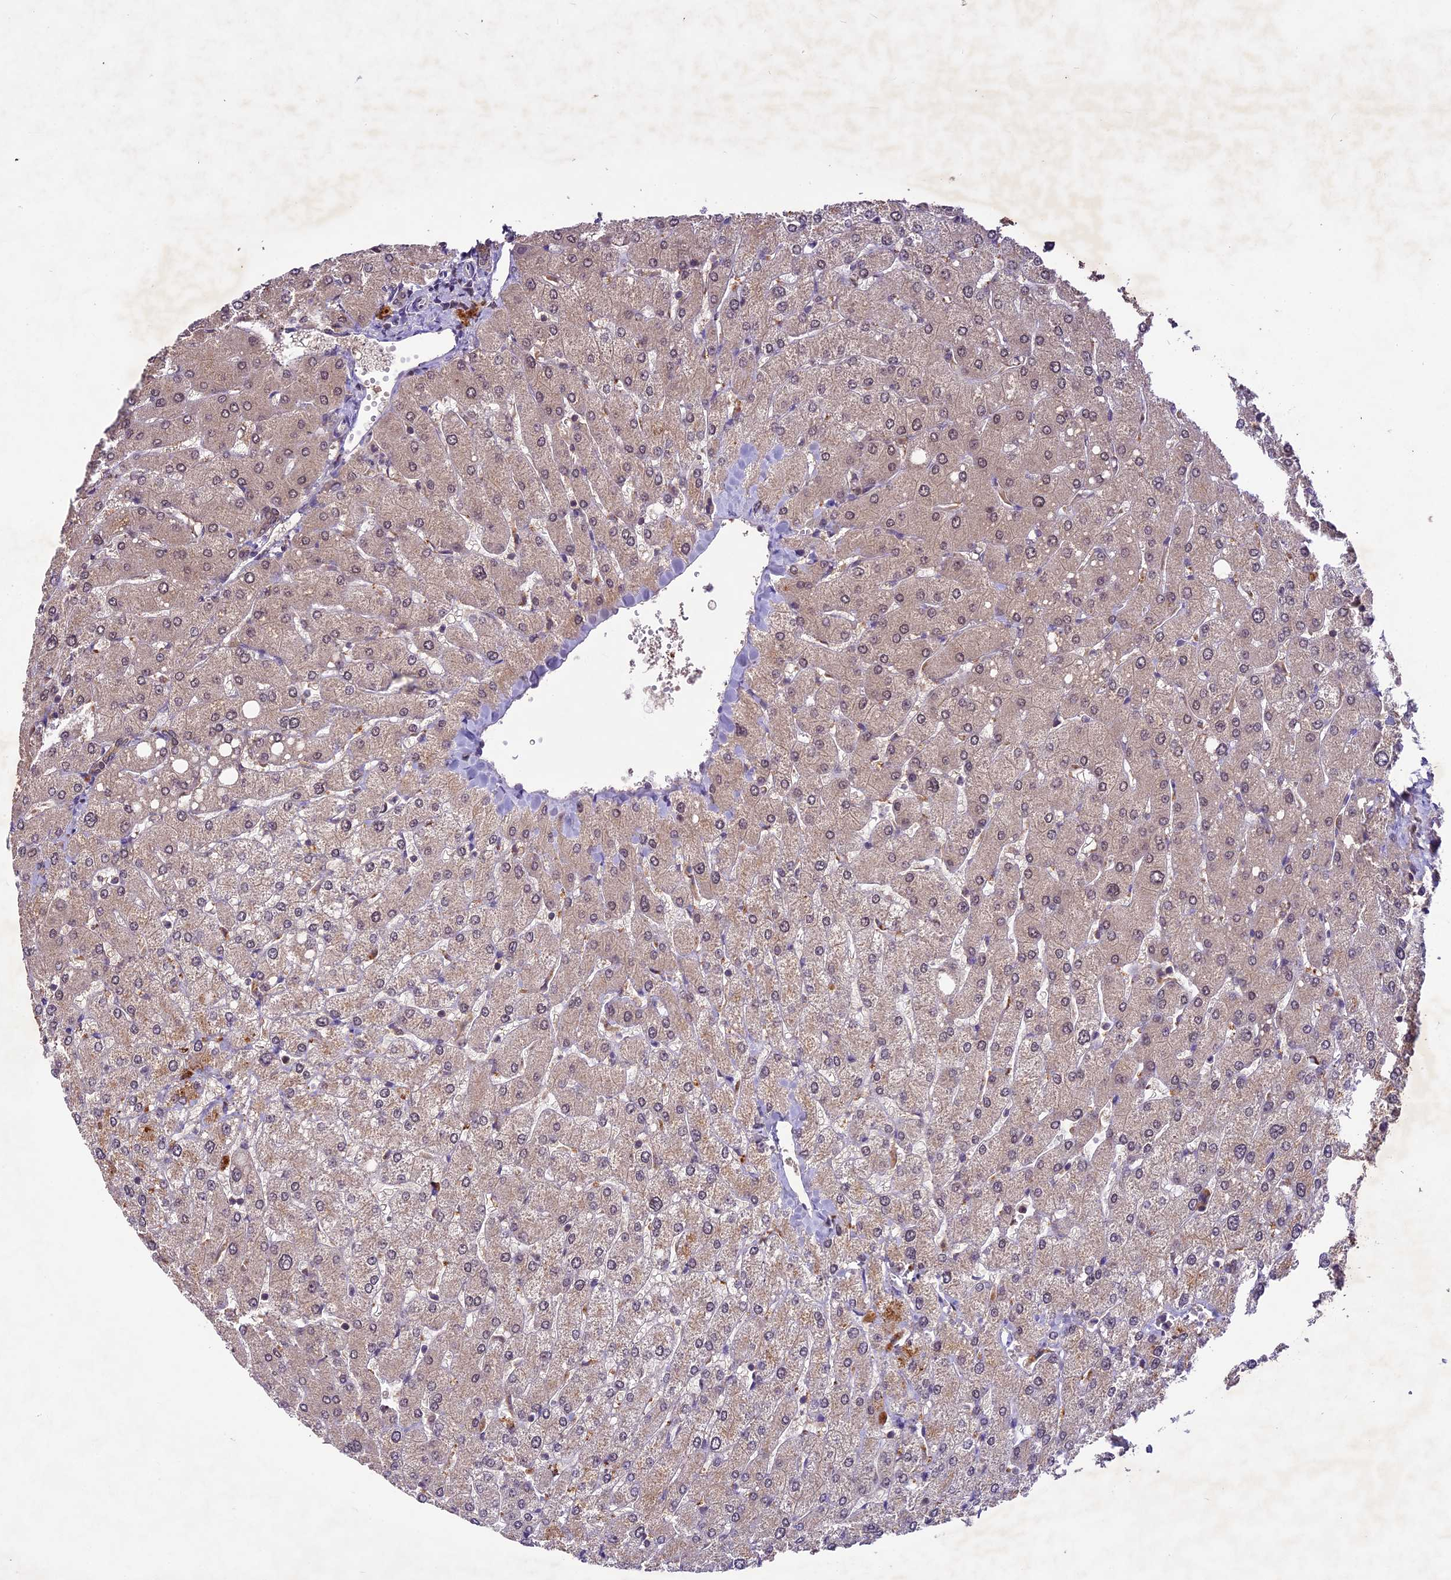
{"staining": {"intensity": "weak", "quantity": "<25%", "location": "cytoplasmic/membranous"}, "tissue": "liver", "cell_type": "Cholangiocytes", "image_type": "normal", "snomed": [{"axis": "morphology", "description": "Normal tissue, NOS"}, {"axis": "topography", "description": "Liver"}], "caption": "Cholangiocytes show no significant staining in unremarkable liver. (DAB immunohistochemistry with hematoxylin counter stain).", "gene": "ATP10A", "patient": {"sex": "male", "age": 55}}